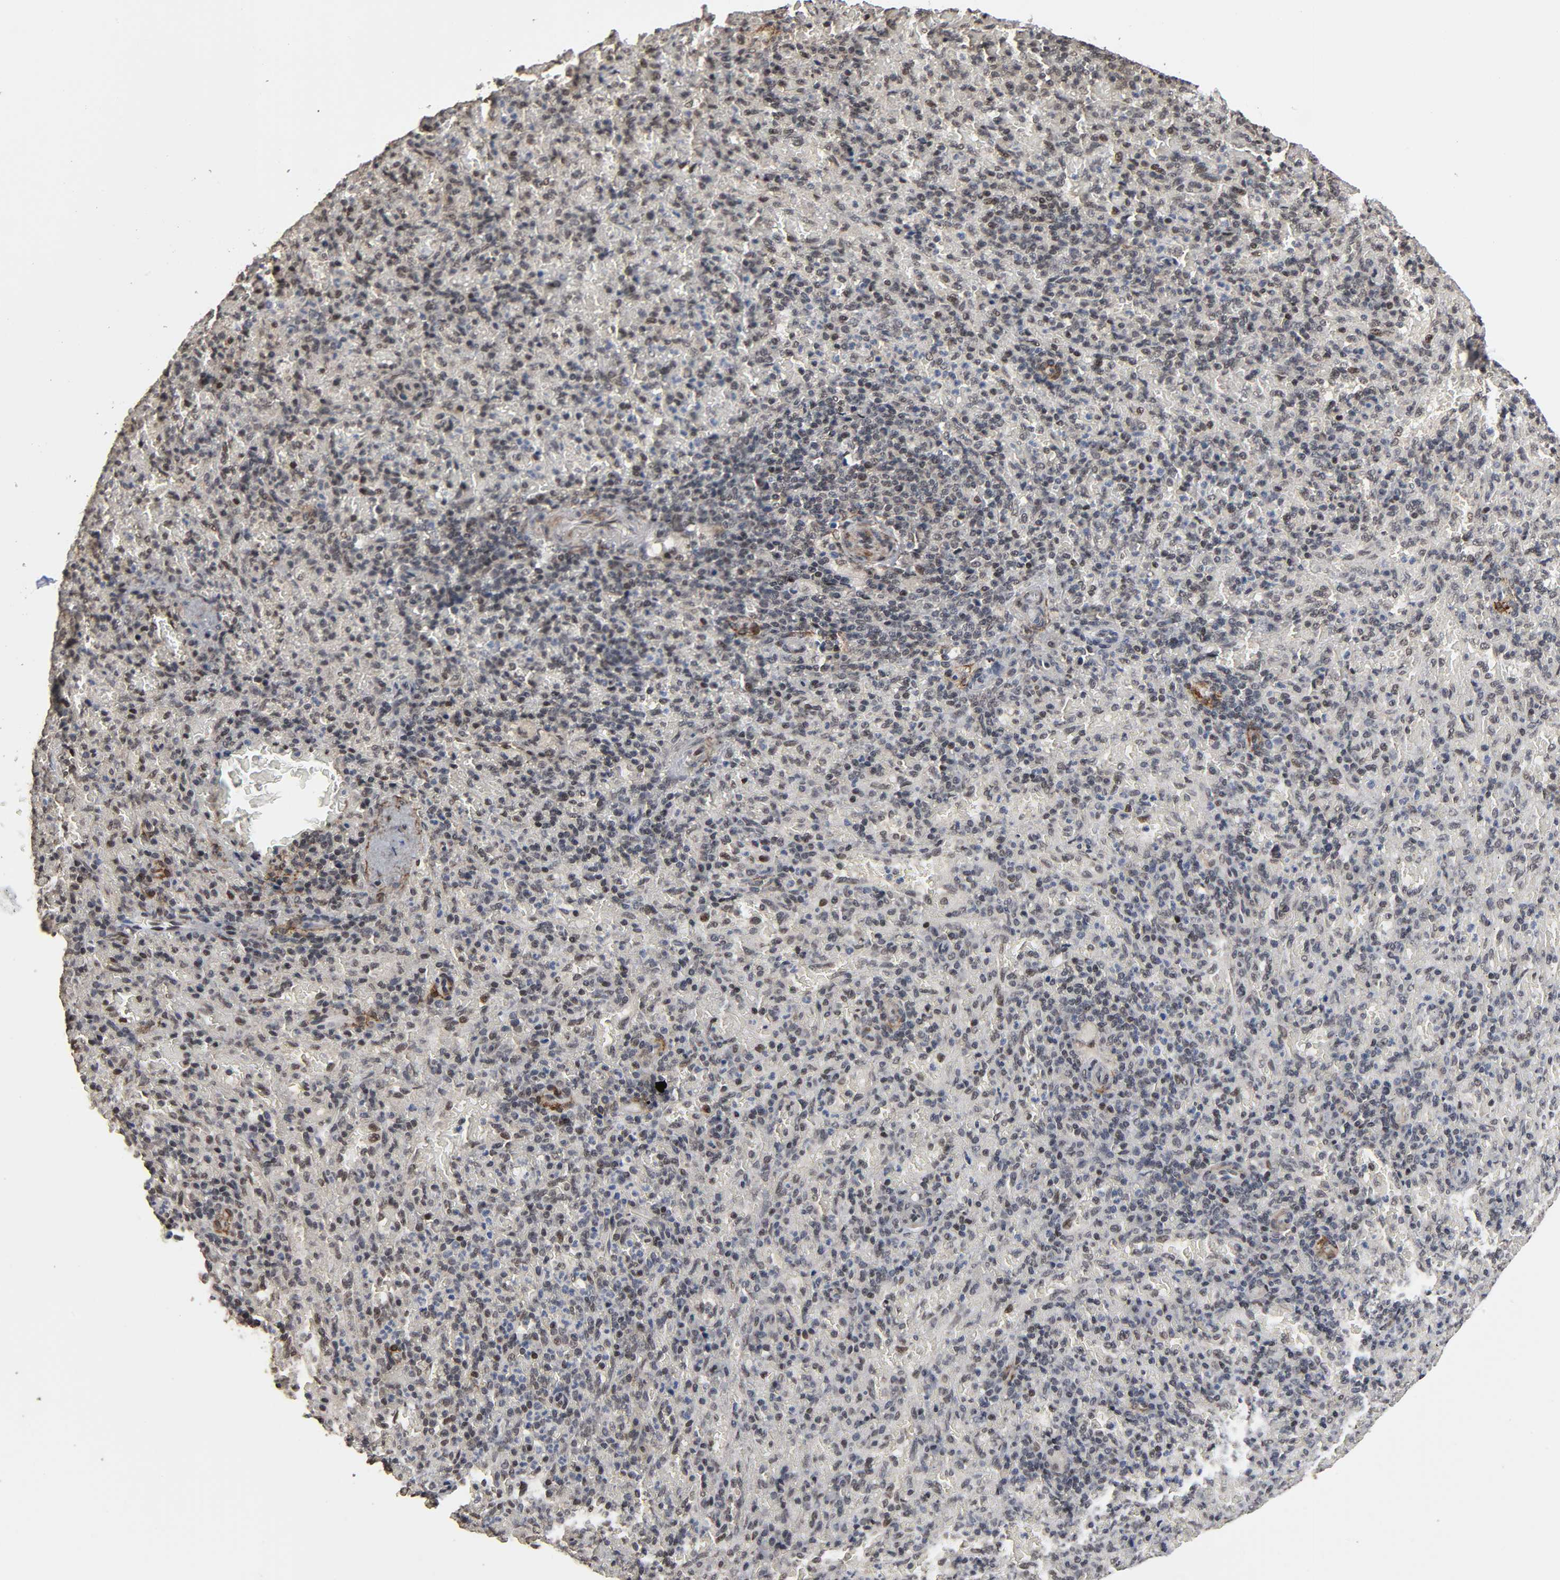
{"staining": {"intensity": "moderate", "quantity": "25%-75%", "location": "nuclear"}, "tissue": "spleen", "cell_type": "Cells in red pulp", "image_type": "normal", "snomed": [{"axis": "morphology", "description": "Normal tissue, NOS"}, {"axis": "topography", "description": "Spleen"}], "caption": "Moderate nuclear positivity is identified in approximately 25%-75% of cells in red pulp in unremarkable spleen.", "gene": "AHNAK2", "patient": {"sex": "female", "age": 43}}